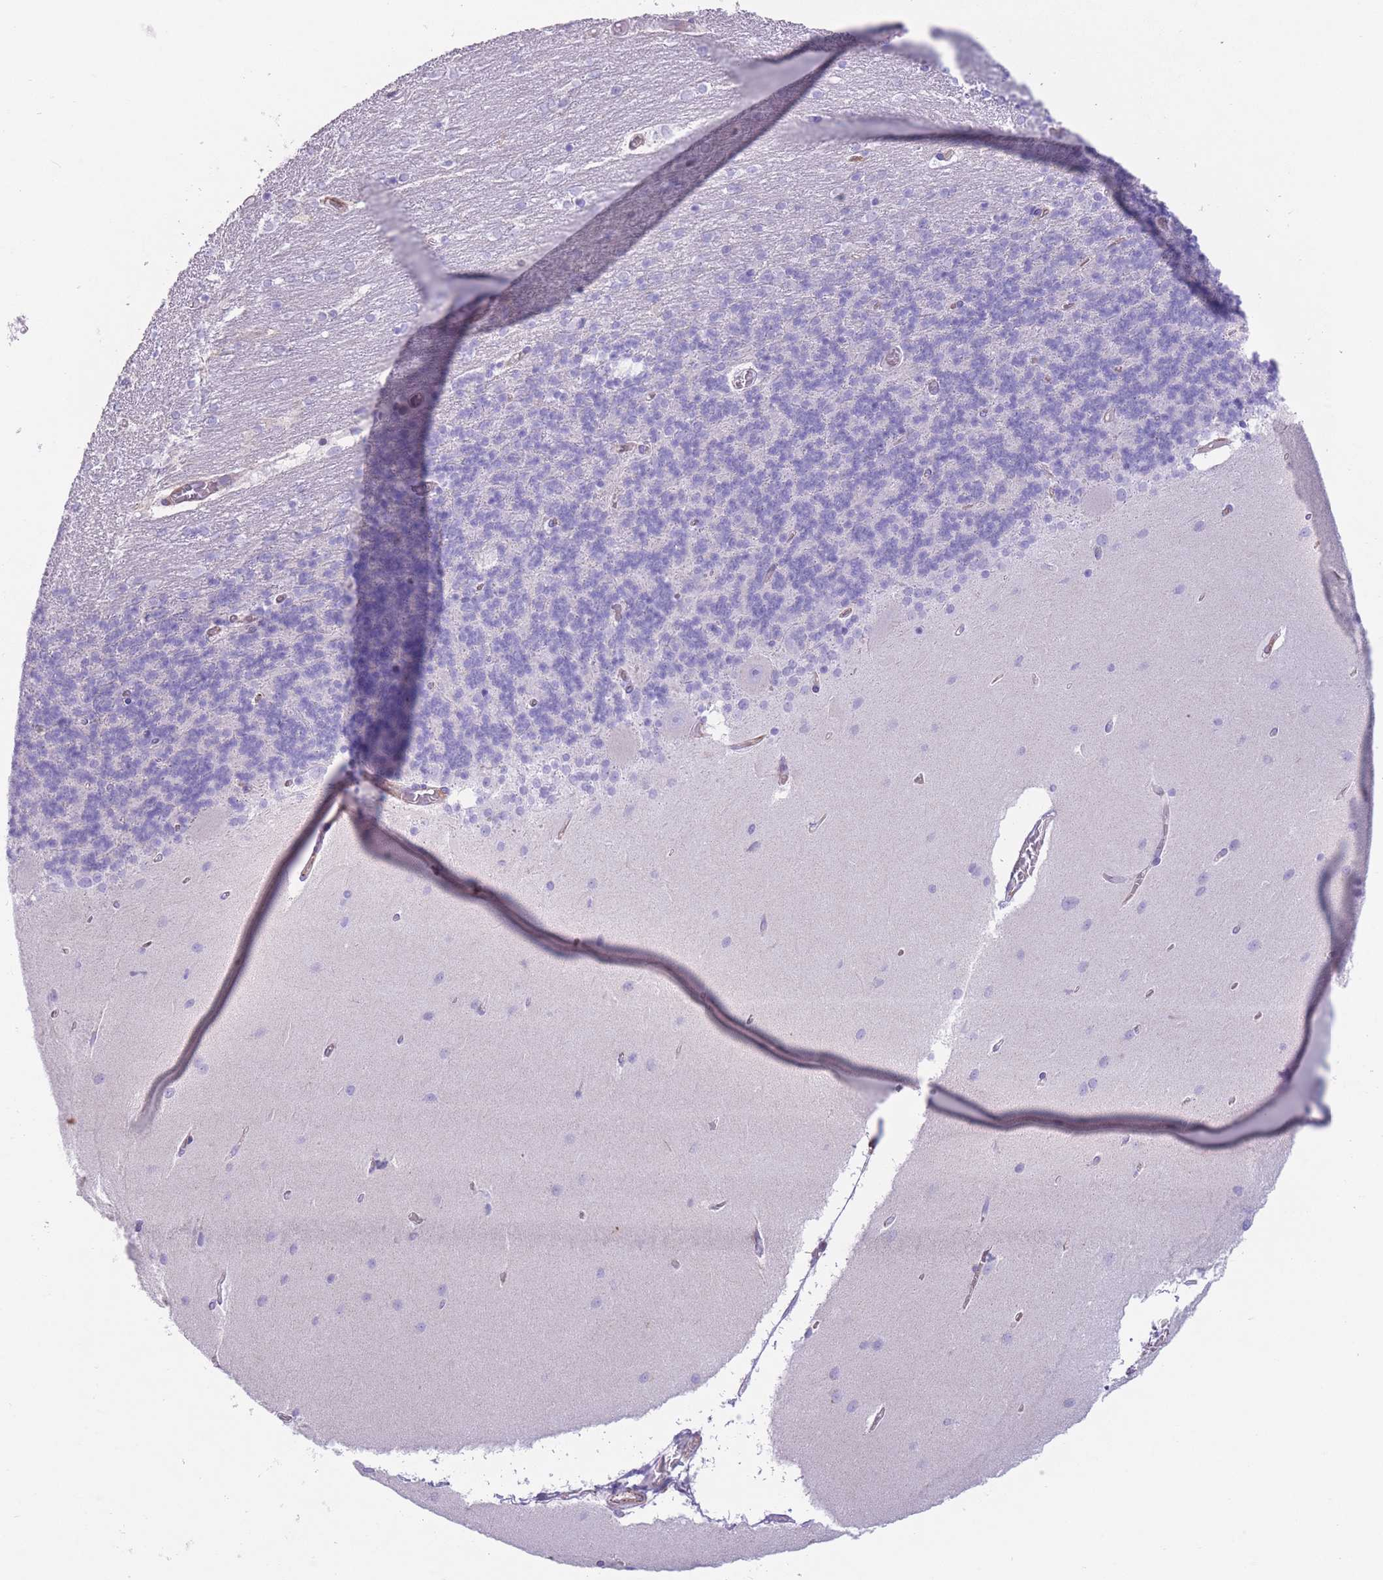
{"staining": {"intensity": "negative", "quantity": "none", "location": "none"}, "tissue": "cerebellum", "cell_type": "Cells in granular layer", "image_type": "normal", "snomed": [{"axis": "morphology", "description": "Normal tissue, NOS"}, {"axis": "topography", "description": "Cerebellum"}], "caption": "Human cerebellum stained for a protein using immunohistochemistry displays no staining in cells in granular layer.", "gene": "ATP5MF", "patient": {"sex": "female", "age": 54}}